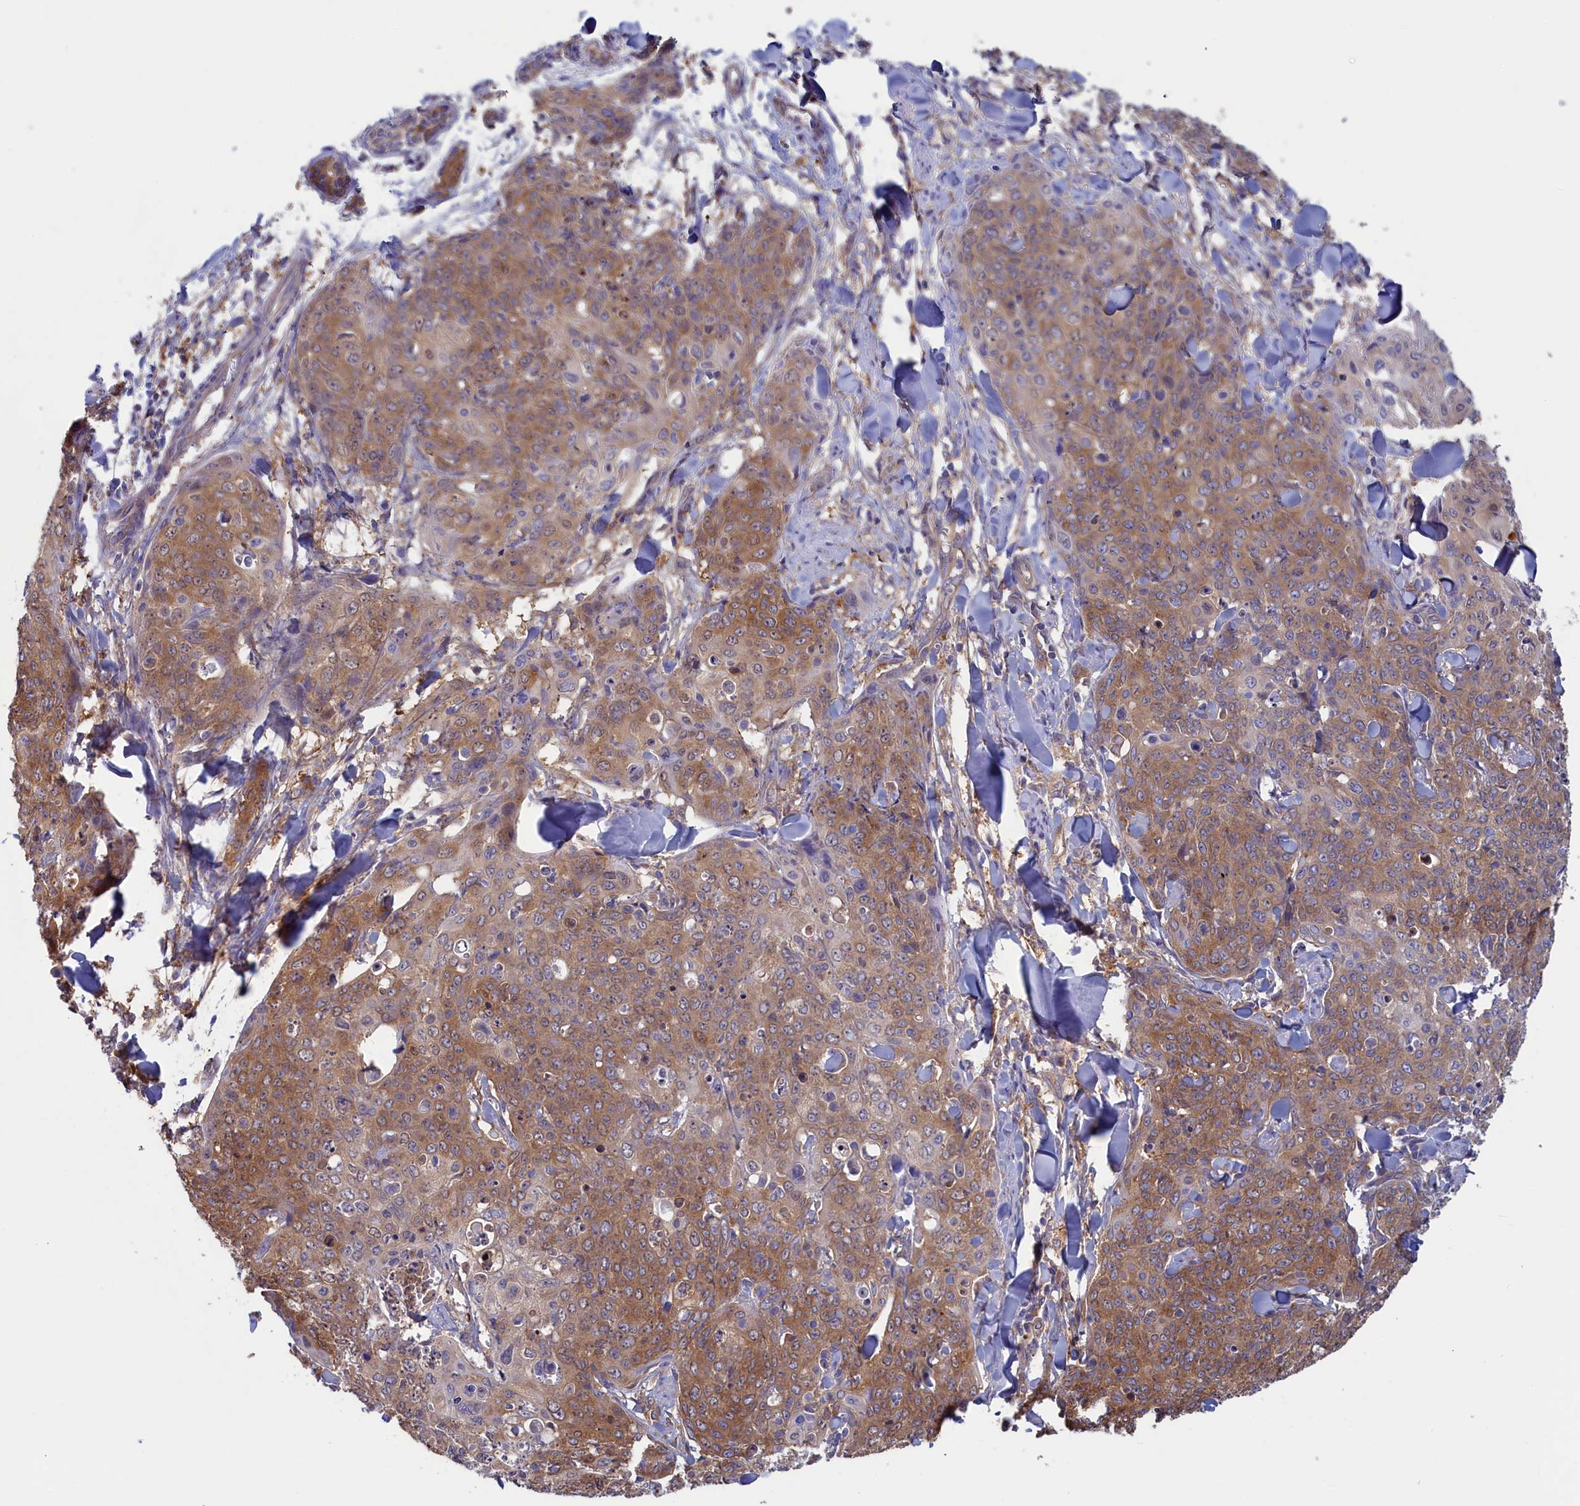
{"staining": {"intensity": "moderate", "quantity": ">75%", "location": "cytoplasmic/membranous"}, "tissue": "skin cancer", "cell_type": "Tumor cells", "image_type": "cancer", "snomed": [{"axis": "morphology", "description": "Squamous cell carcinoma, NOS"}, {"axis": "topography", "description": "Skin"}, {"axis": "topography", "description": "Vulva"}], "caption": "A micrograph of human squamous cell carcinoma (skin) stained for a protein shows moderate cytoplasmic/membranous brown staining in tumor cells.", "gene": "SYNDIG1L", "patient": {"sex": "female", "age": 85}}